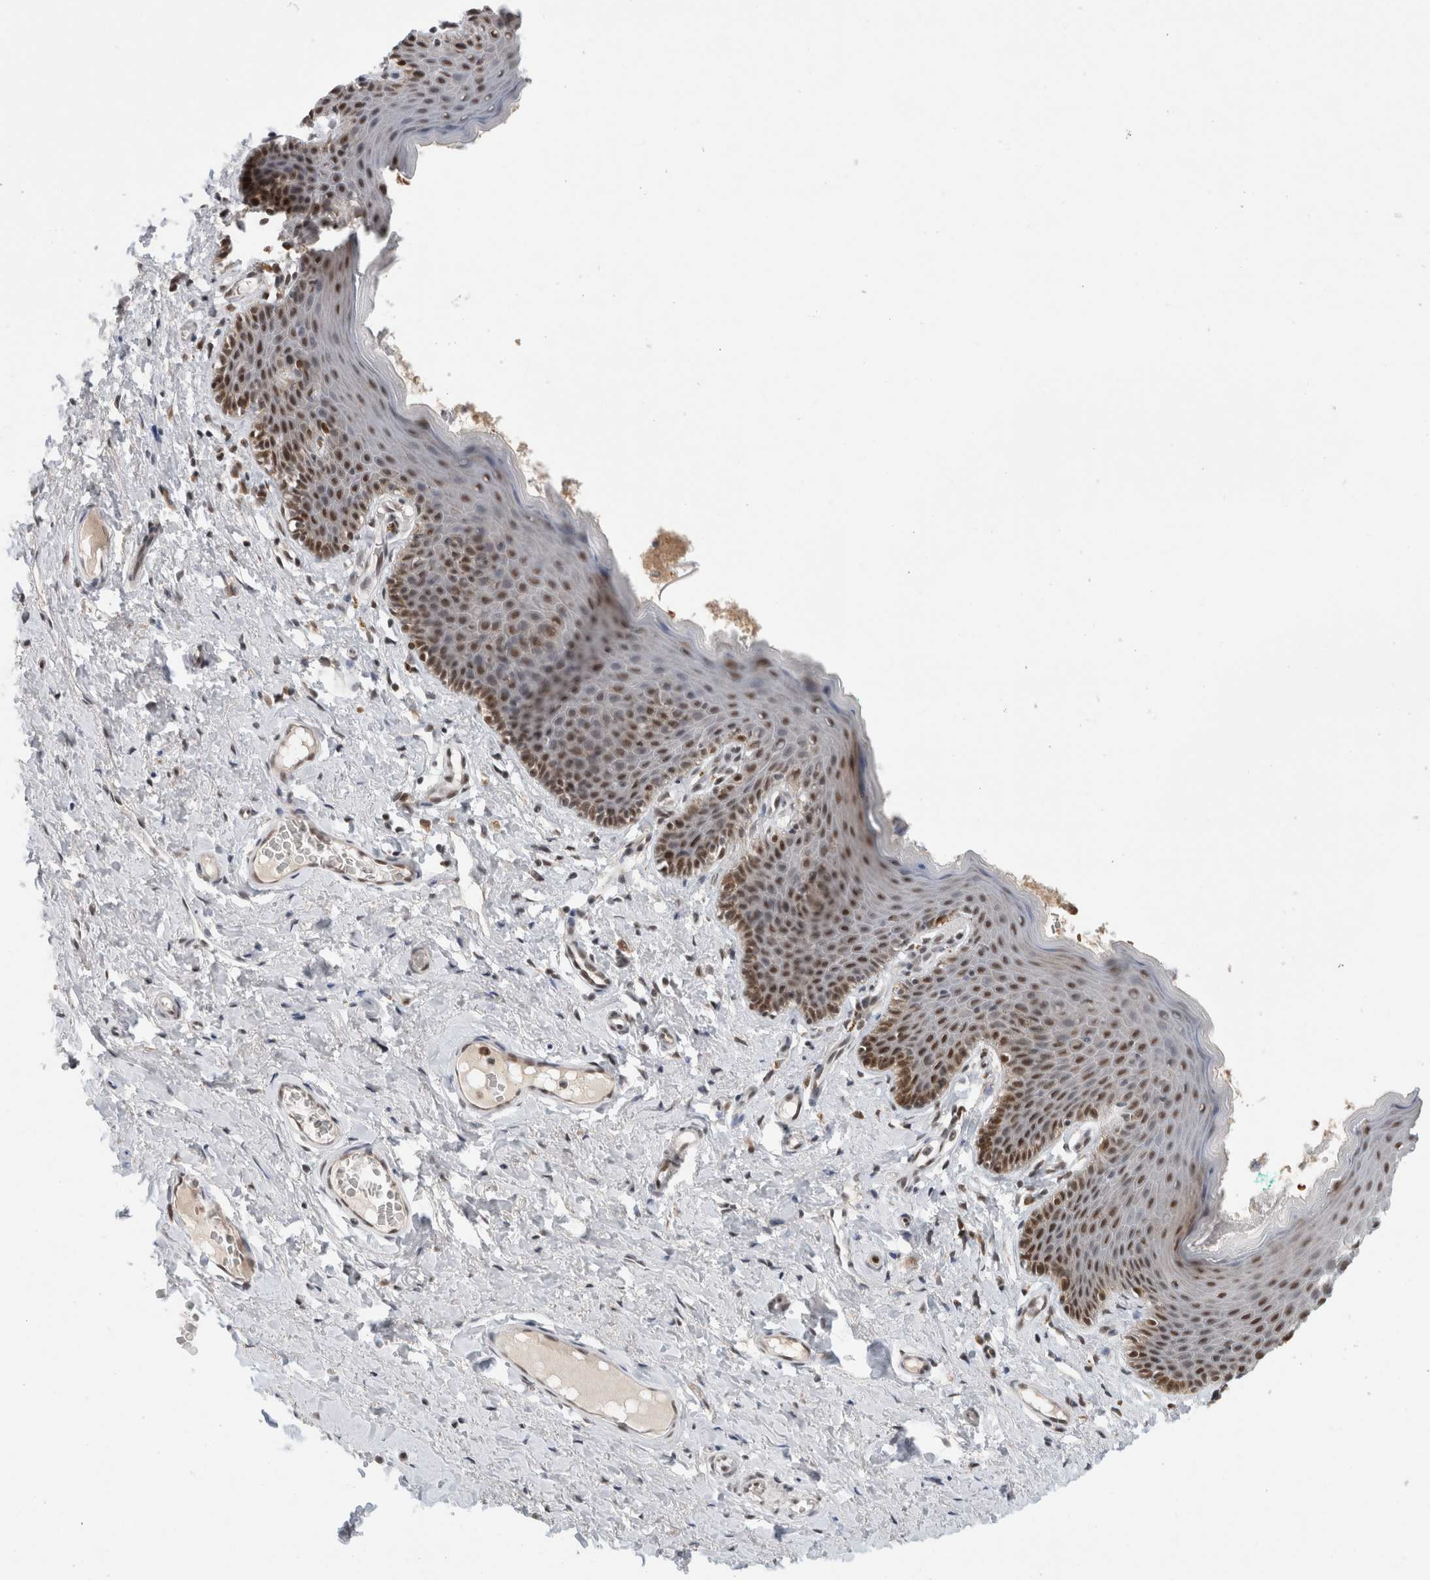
{"staining": {"intensity": "strong", "quantity": ">75%", "location": "nuclear"}, "tissue": "skin", "cell_type": "Epidermal cells", "image_type": "normal", "snomed": [{"axis": "morphology", "description": "Normal tissue, NOS"}, {"axis": "topography", "description": "Vulva"}], "caption": "Skin stained with a brown dye shows strong nuclear positive positivity in about >75% of epidermal cells.", "gene": "NCAPG2", "patient": {"sex": "female", "age": 66}}